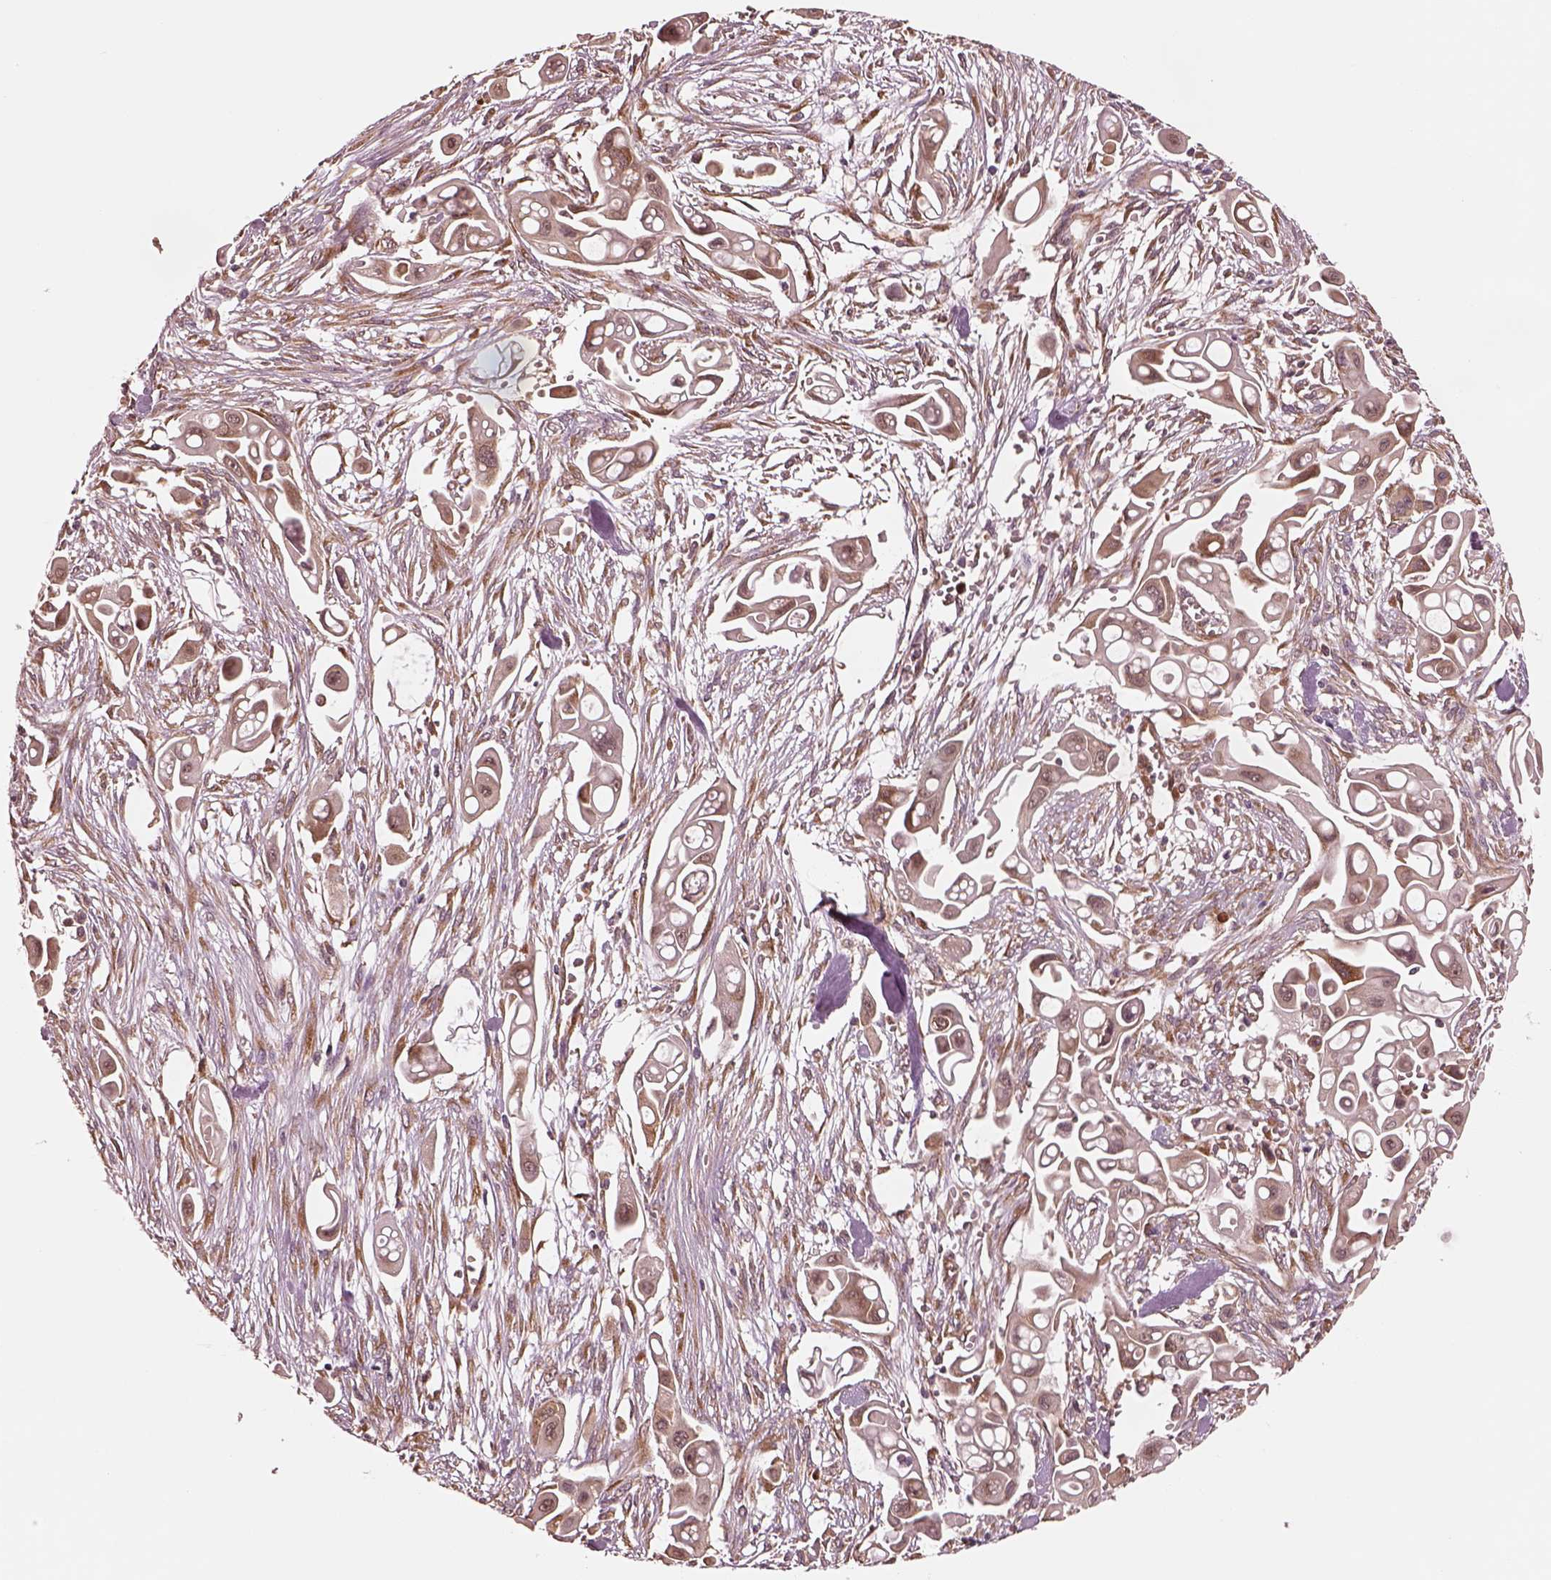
{"staining": {"intensity": "moderate", "quantity": ">75%", "location": "cytoplasmic/membranous"}, "tissue": "pancreatic cancer", "cell_type": "Tumor cells", "image_type": "cancer", "snomed": [{"axis": "morphology", "description": "Adenocarcinoma, NOS"}, {"axis": "topography", "description": "Pancreas"}], "caption": "This is an image of immunohistochemistry staining of pancreatic cancer (adenocarcinoma), which shows moderate expression in the cytoplasmic/membranous of tumor cells.", "gene": "RPS5", "patient": {"sex": "male", "age": 50}}